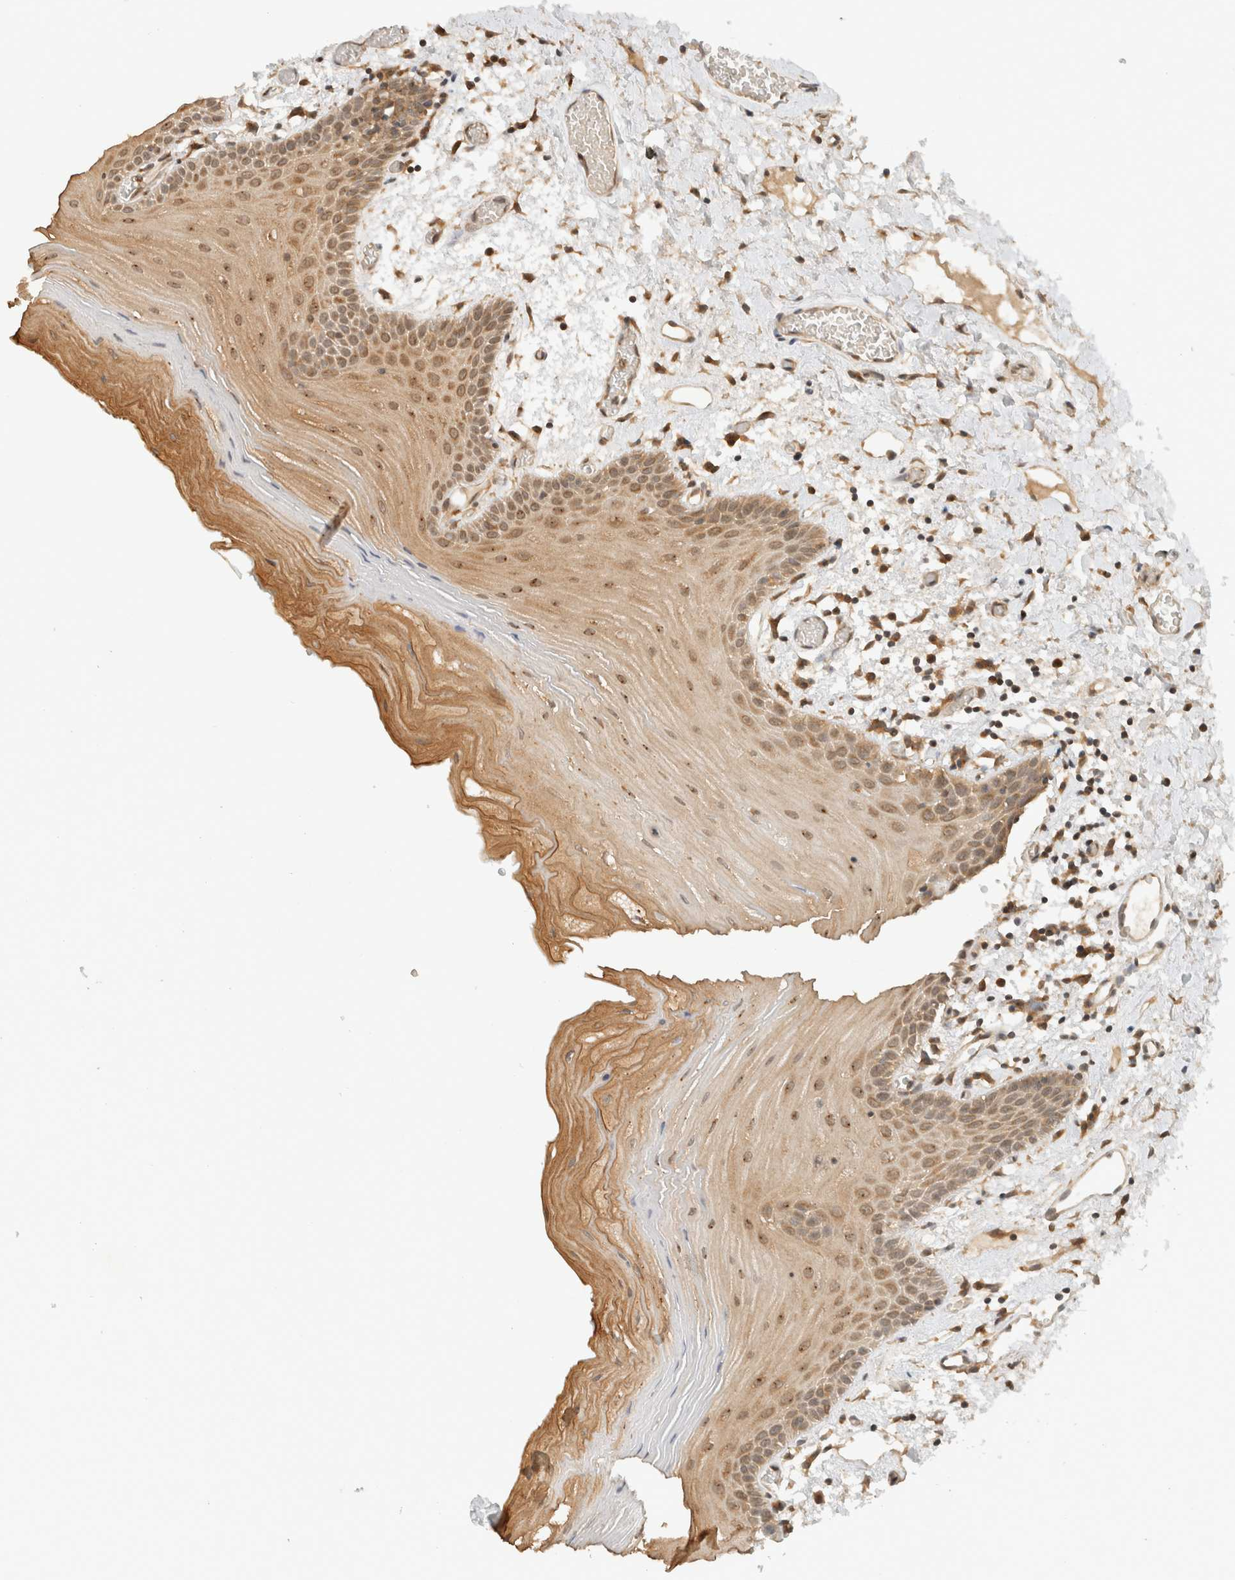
{"staining": {"intensity": "moderate", "quantity": ">75%", "location": "cytoplasmic/membranous,nuclear"}, "tissue": "oral mucosa", "cell_type": "Squamous epithelial cells", "image_type": "normal", "snomed": [{"axis": "morphology", "description": "Normal tissue, NOS"}, {"axis": "topography", "description": "Oral tissue"}], "caption": "Immunohistochemistry (DAB) staining of normal oral mucosa reveals moderate cytoplasmic/membranous,nuclear protein positivity in about >75% of squamous epithelial cells. (Stains: DAB (3,3'-diaminobenzidine) in brown, nuclei in blue, Microscopy: brightfield microscopy at high magnification).", "gene": "ARFGEF2", "patient": {"sex": "male", "age": 52}}